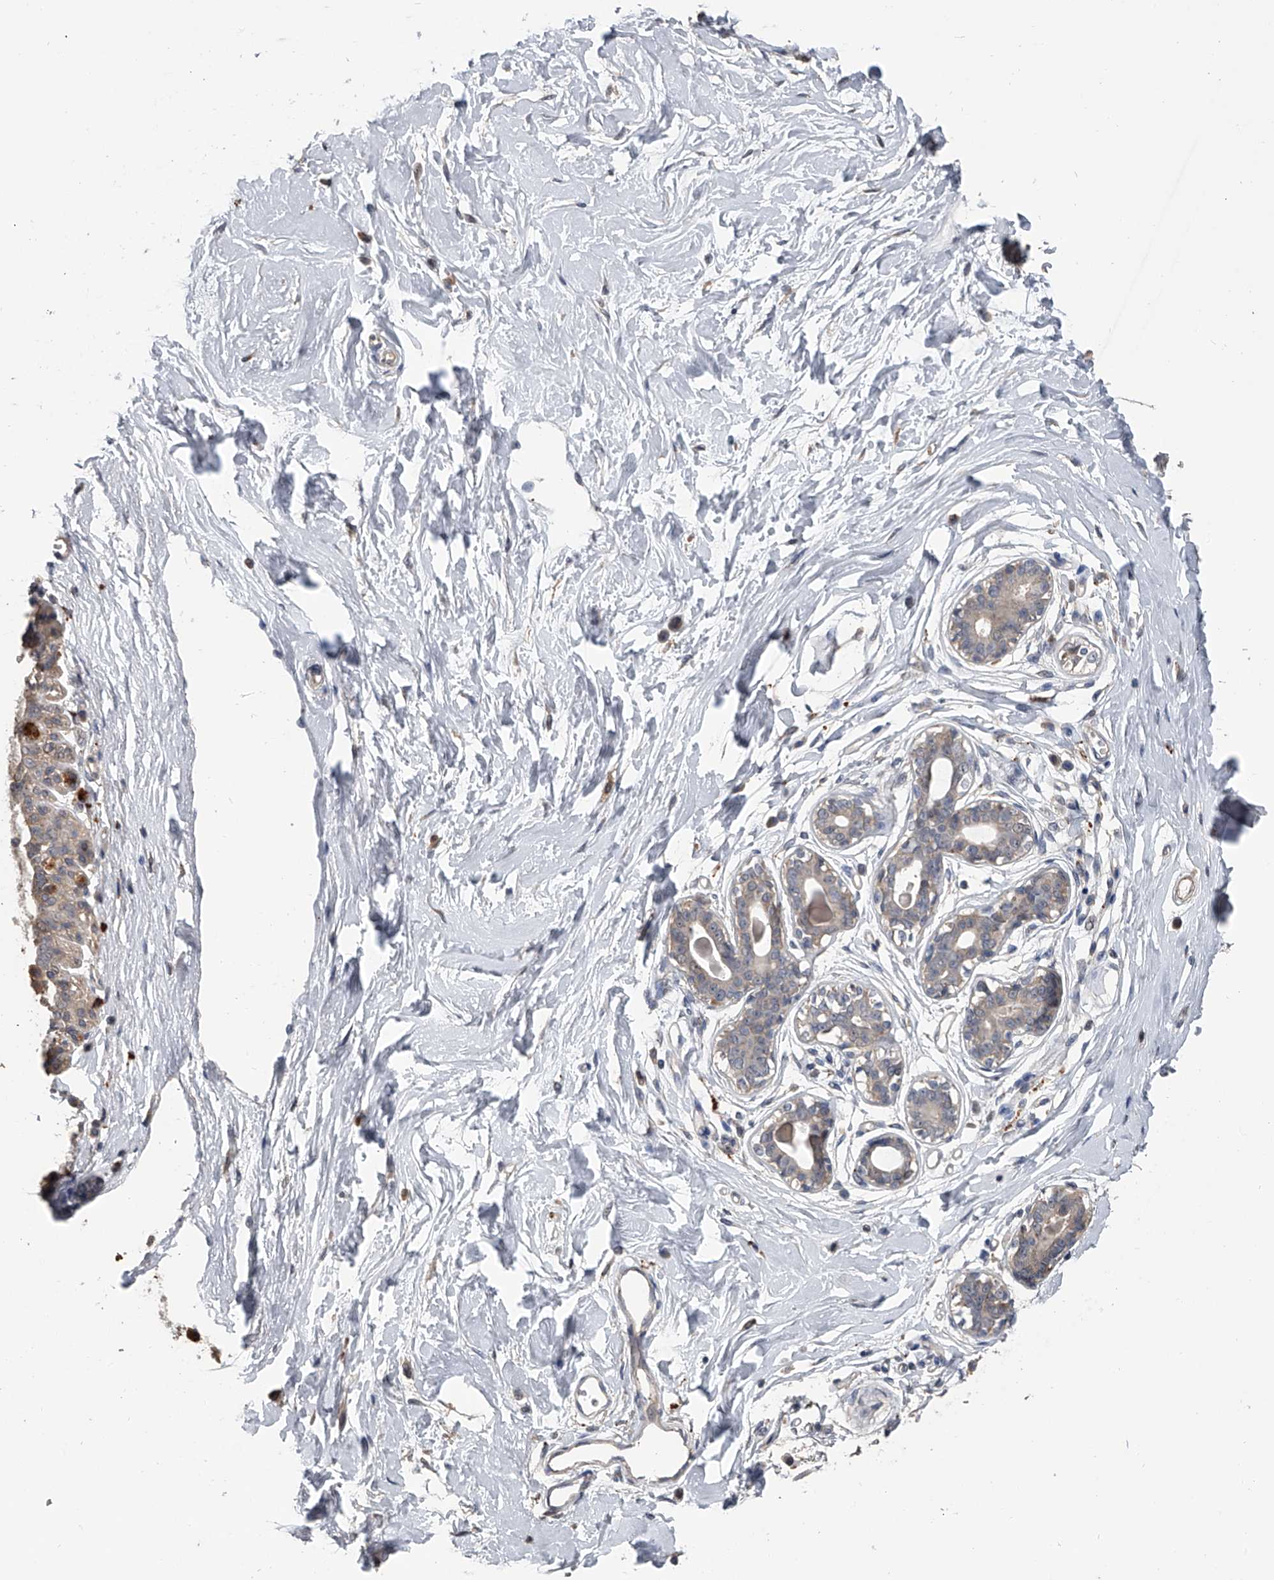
{"staining": {"intensity": "moderate", "quantity": "25%-75%", "location": "cytoplasmic/membranous"}, "tissue": "breast", "cell_type": "Glandular cells", "image_type": "normal", "snomed": [{"axis": "morphology", "description": "Normal tissue, NOS"}, {"axis": "topography", "description": "Breast"}], "caption": "Breast was stained to show a protein in brown. There is medium levels of moderate cytoplasmic/membranous positivity in about 25%-75% of glandular cells. Using DAB (brown) and hematoxylin (blue) stains, captured at high magnification using brightfield microscopy.", "gene": "DOCK9", "patient": {"sex": "female", "age": 45}}